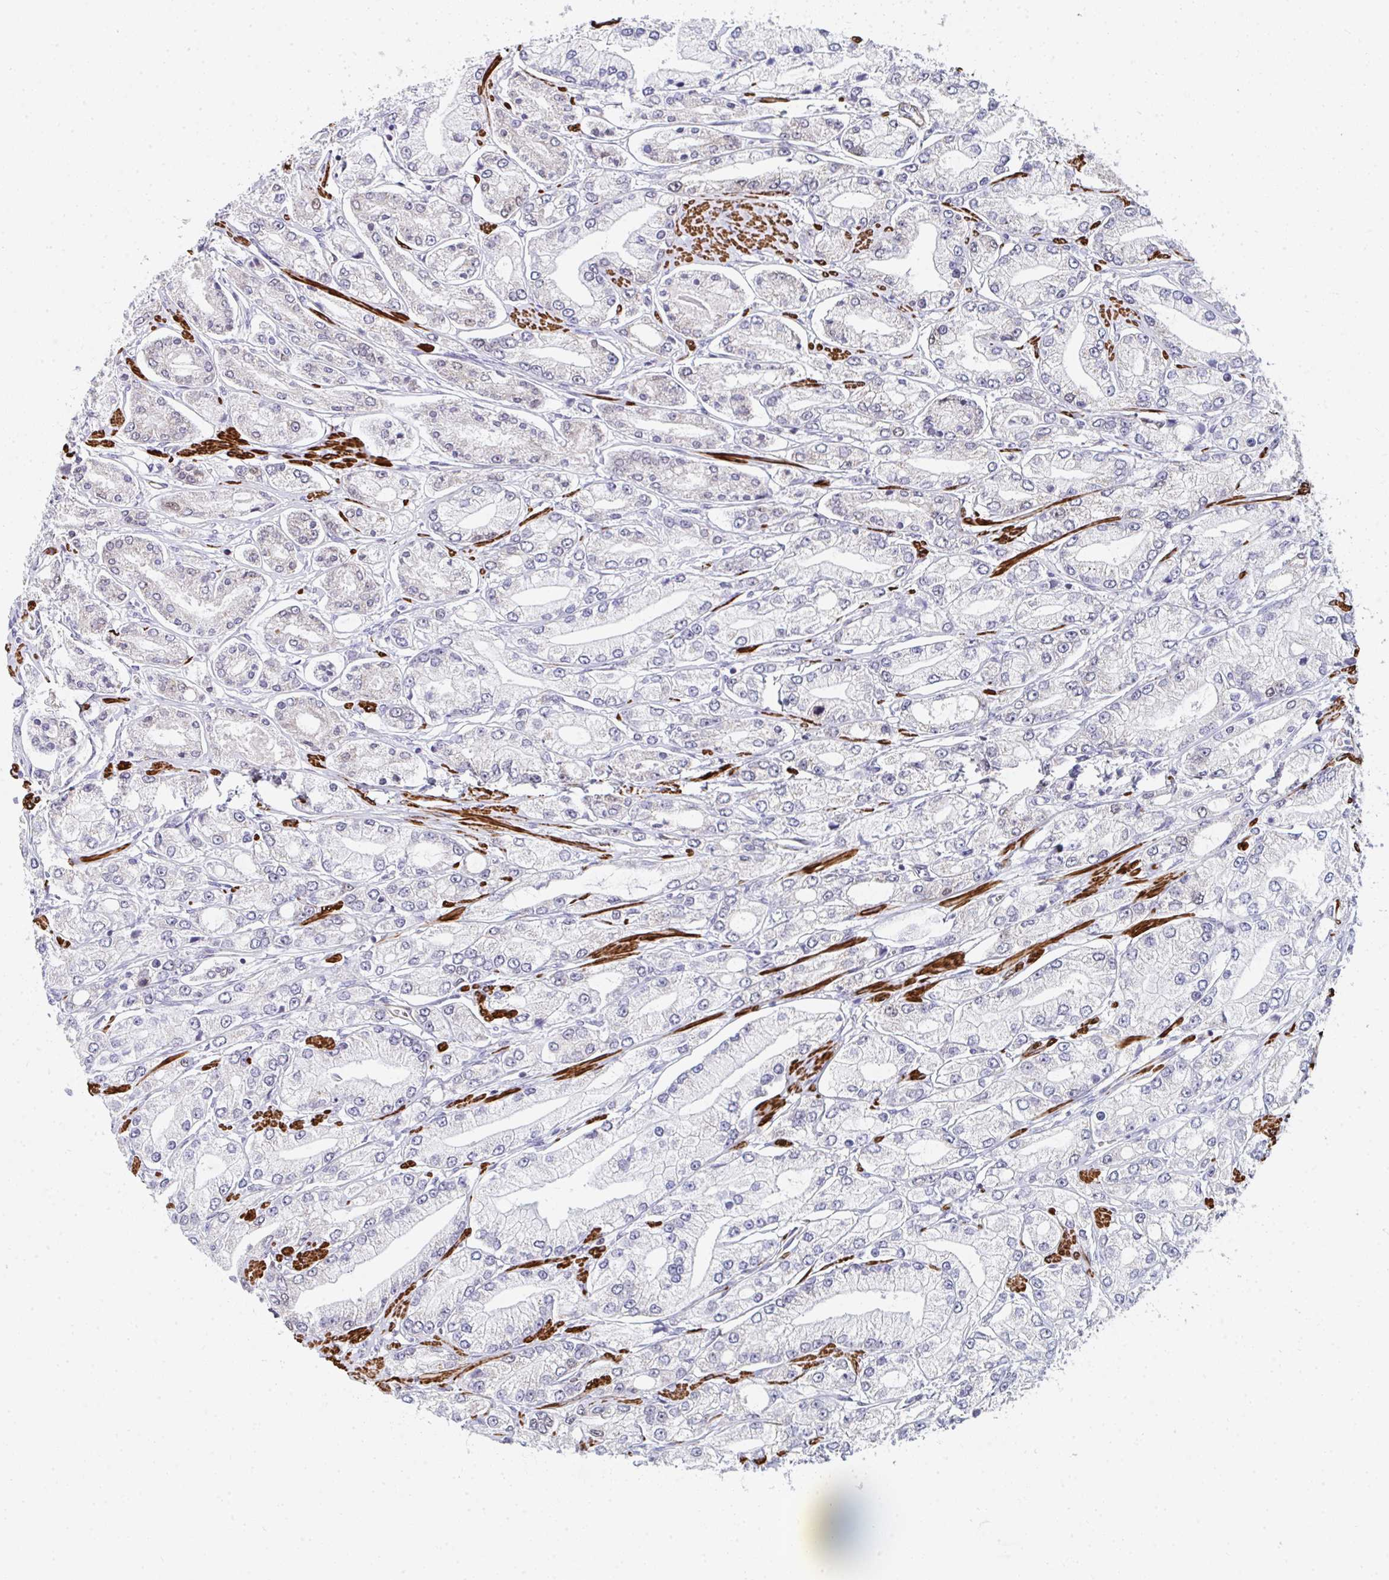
{"staining": {"intensity": "negative", "quantity": "none", "location": "none"}, "tissue": "prostate cancer", "cell_type": "Tumor cells", "image_type": "cancer", "snomed": [{"axis": "morphology", "description": "Adenocarcinoma, High grade"}, {"axis": "topography", "description": "Prostate"}], "caption": "Immunohistochemical staining of prostate cancer (adenocarcinoma (high-grade)) displays no significant expression in tumor cells. Nuclei are stained in blue.", "gene": "GINS2", "patient": {"sex": "male", "age": 66}}